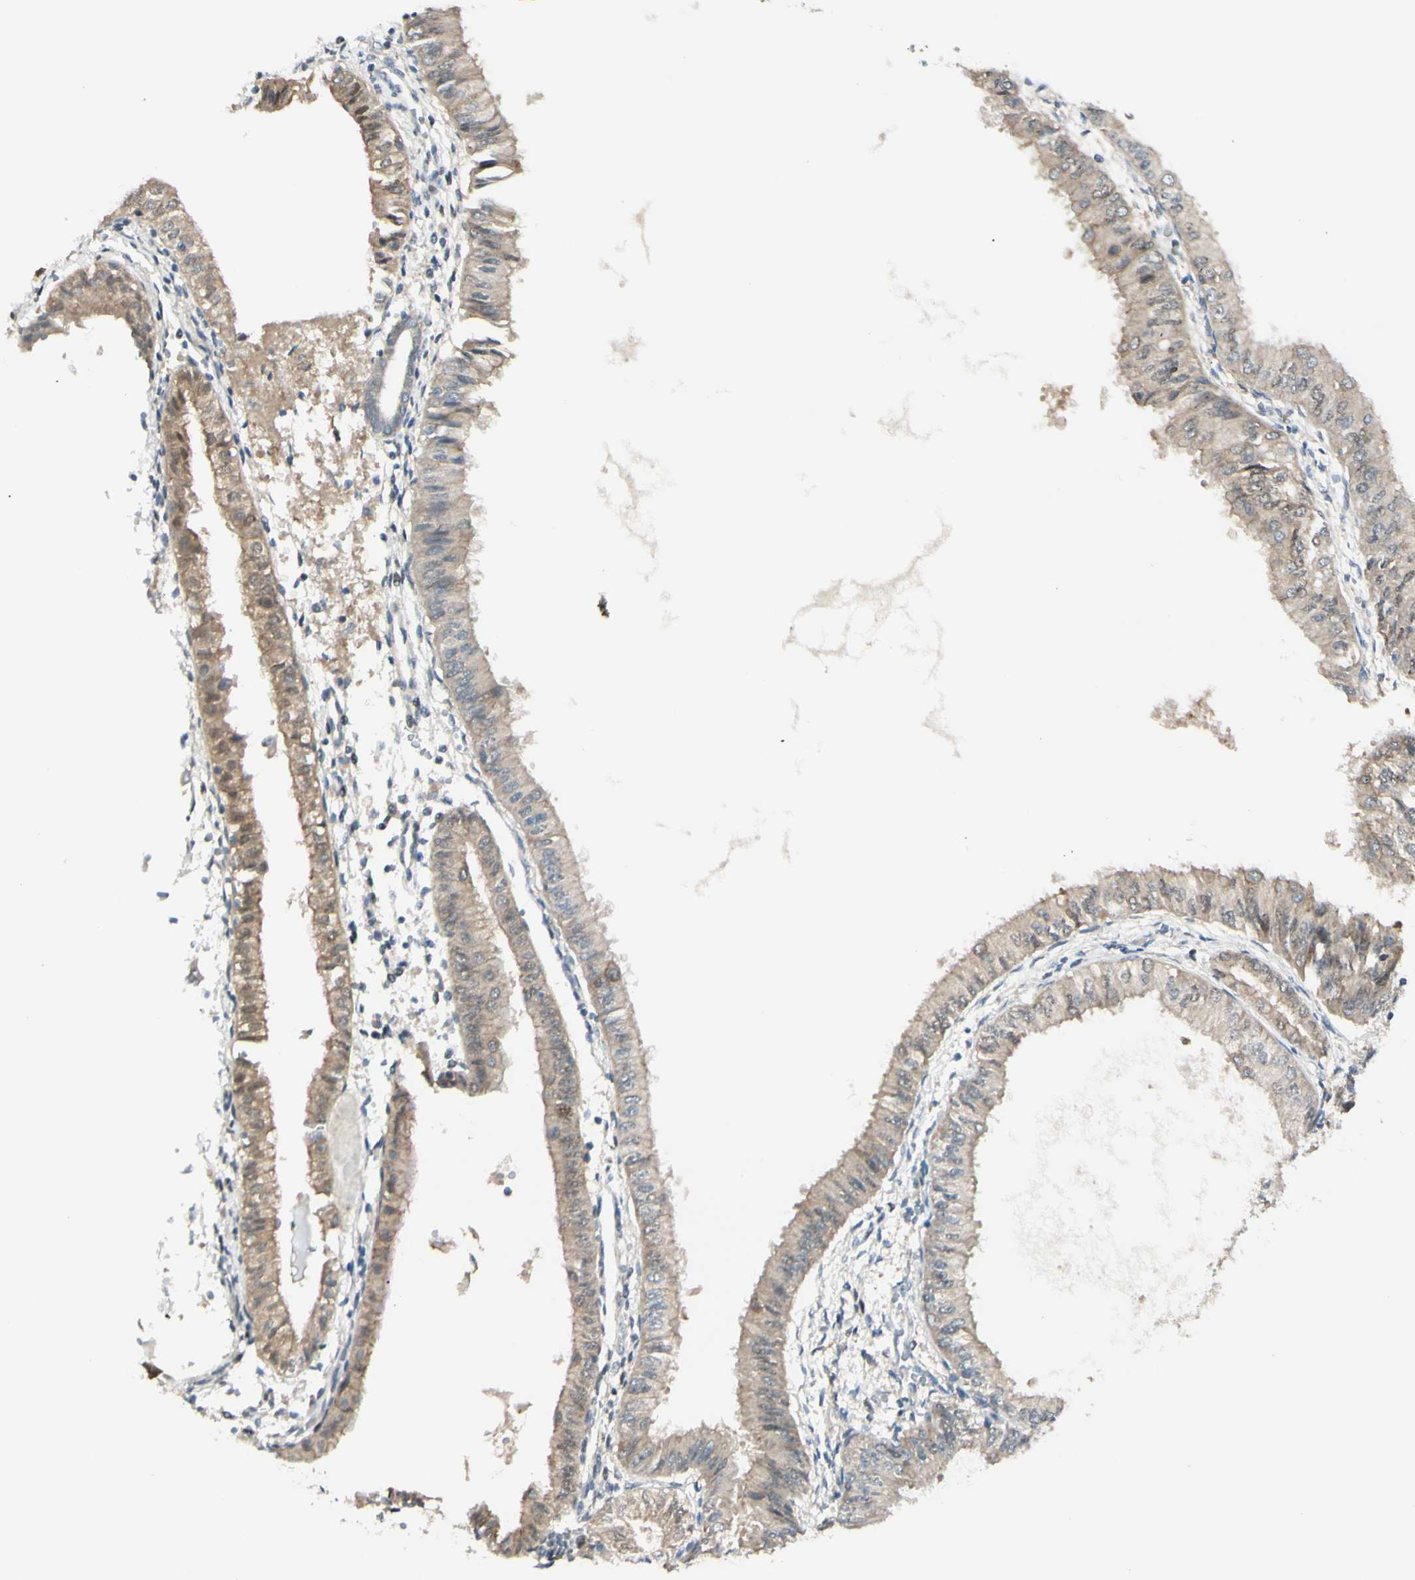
{"staining": {"intensity": "weak", "quantity": "25%-75%", "location": "cytoplasmic/membranous"}, "tissue": "endometrial cancer", "cell_type": "Tumor cells", "image_type": "cancer", "snomed": [{"axis": "morphology", "description": "Adenocarcinoma, NOS"}, {"axis": "topography", "description": "Endometrium"}], "caption": "Protein staining of adenocarcinoma (endometrial) tissue demonstrates weak cytoplasmic/membranous staining in approximately 25%-75% of tumor cells.", "gene": "PTTG1", "patient": {"sex": "female", "age": 53}}